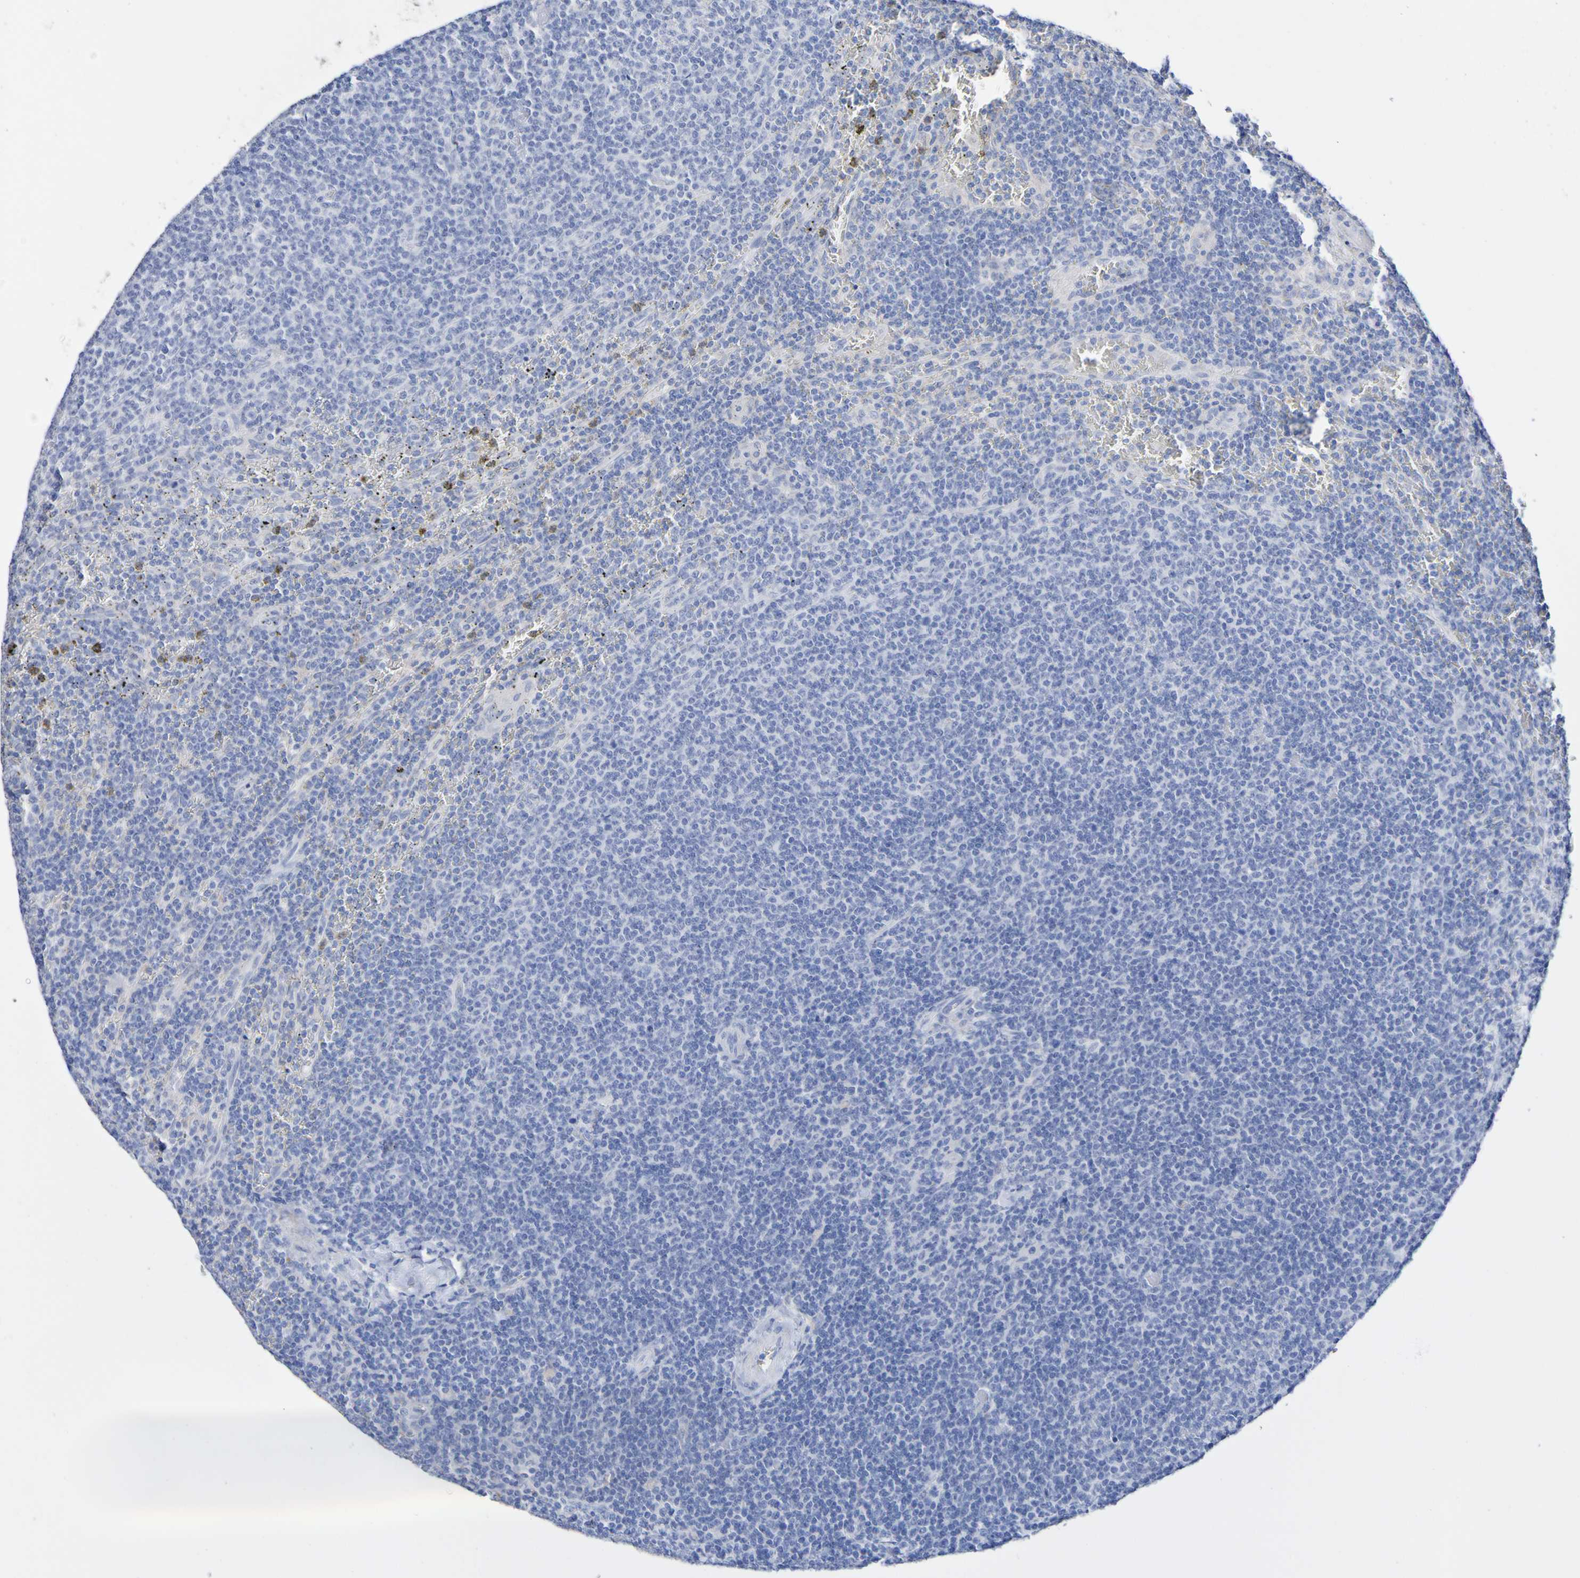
{"staining": {"intensity": "negative", "quantity": "none", "location": "none"}, "tissue": "lymphoma", "cell_type": "Tumor cells", "image_type": "cancer", "snomed": [{"axis": "morphology", "description": "Malignant lymphoma, non-Hodgkin's type, Low grade"}, {"axis": "topography", "description": "Spleen"}], "caption": "A micrograph of lymphoma stained for a protein shows no brown staining in tumor cells.", "gene": "SGCB", "patient": {"sex": "female", "age": 50}}